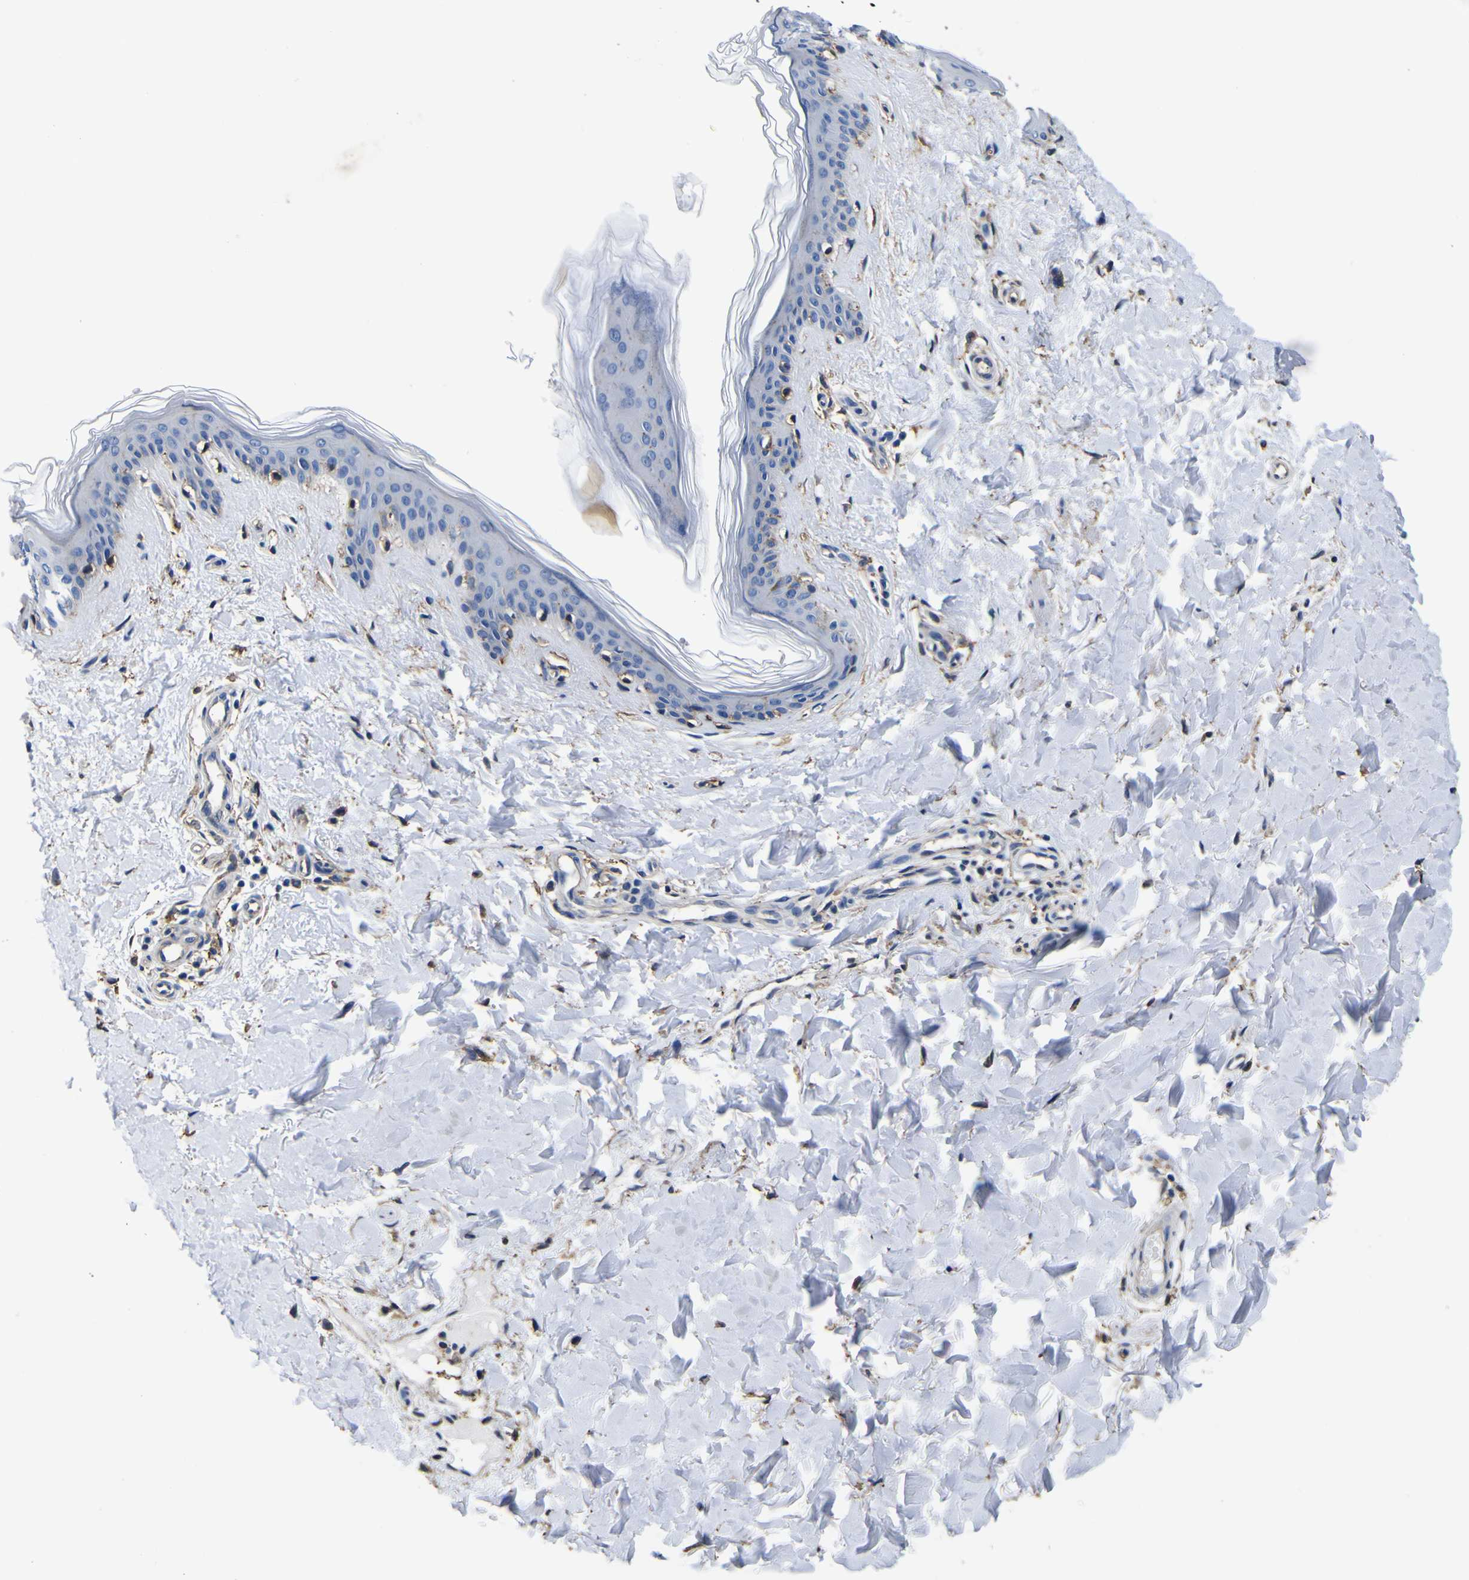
{"staining": {"intensity": "negative", "quantity": "none", "location": "none"}, "tissue": "skin", "cell_type": "Fibroblasts", "image_type": "normal", "snomed": [{"axis": "morphology", "description": "Normal tissue, NOS"}, {"axis": "topography", "description": "Skin"}], "caption": "This is an immunohistochemistry (IHC) image of normal human skin. There is no staining in fibroblasts.", "gene": "PXDN", "patient": {"sex": "female", "age": 41}}